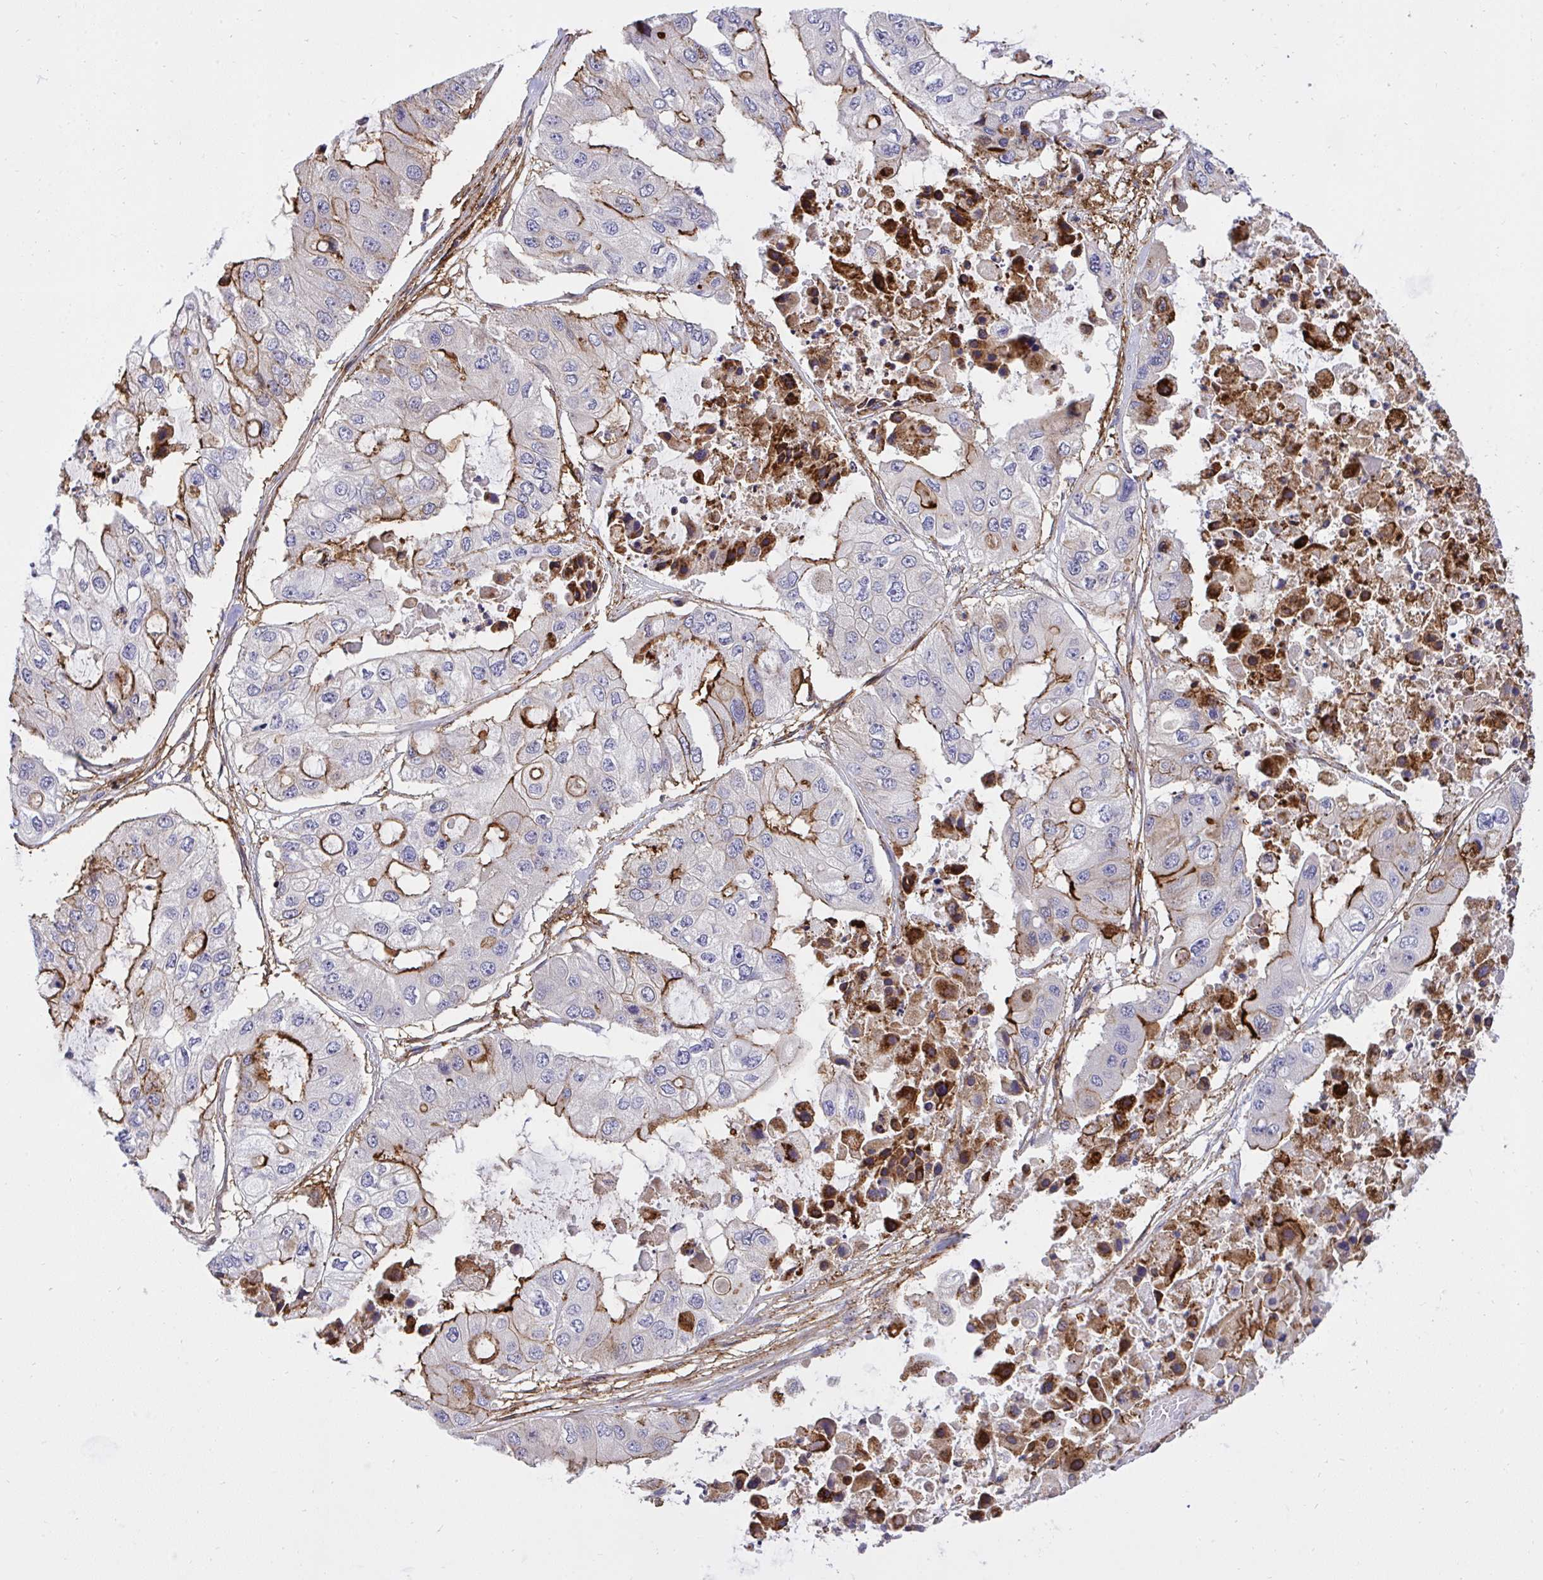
{"staining": {"intensity": "strong", "quantity": "<25%", "location": "cytoplasmic/membranous"}, "tissue": "ovarian cancer", "cell_type": "Tumor cells", "image_type": "cancer", "snomed": [{"axis": "morphology", "description": "Cystadenocarcinoma, serous, NOS"}, {"axis": "topography", "description": "Ovary"}], "caption": "IHC (DAB) staining of ovarian serous cystadenocarcinoma exhibits strong cytoplasmic/membranous protein positivity in approximately <25% of tumor cells. (Brightfield microscopy of DAB IHC at high magnification).", "gene": "ERI1", "patient": {"sex": "female", "age": 56}}